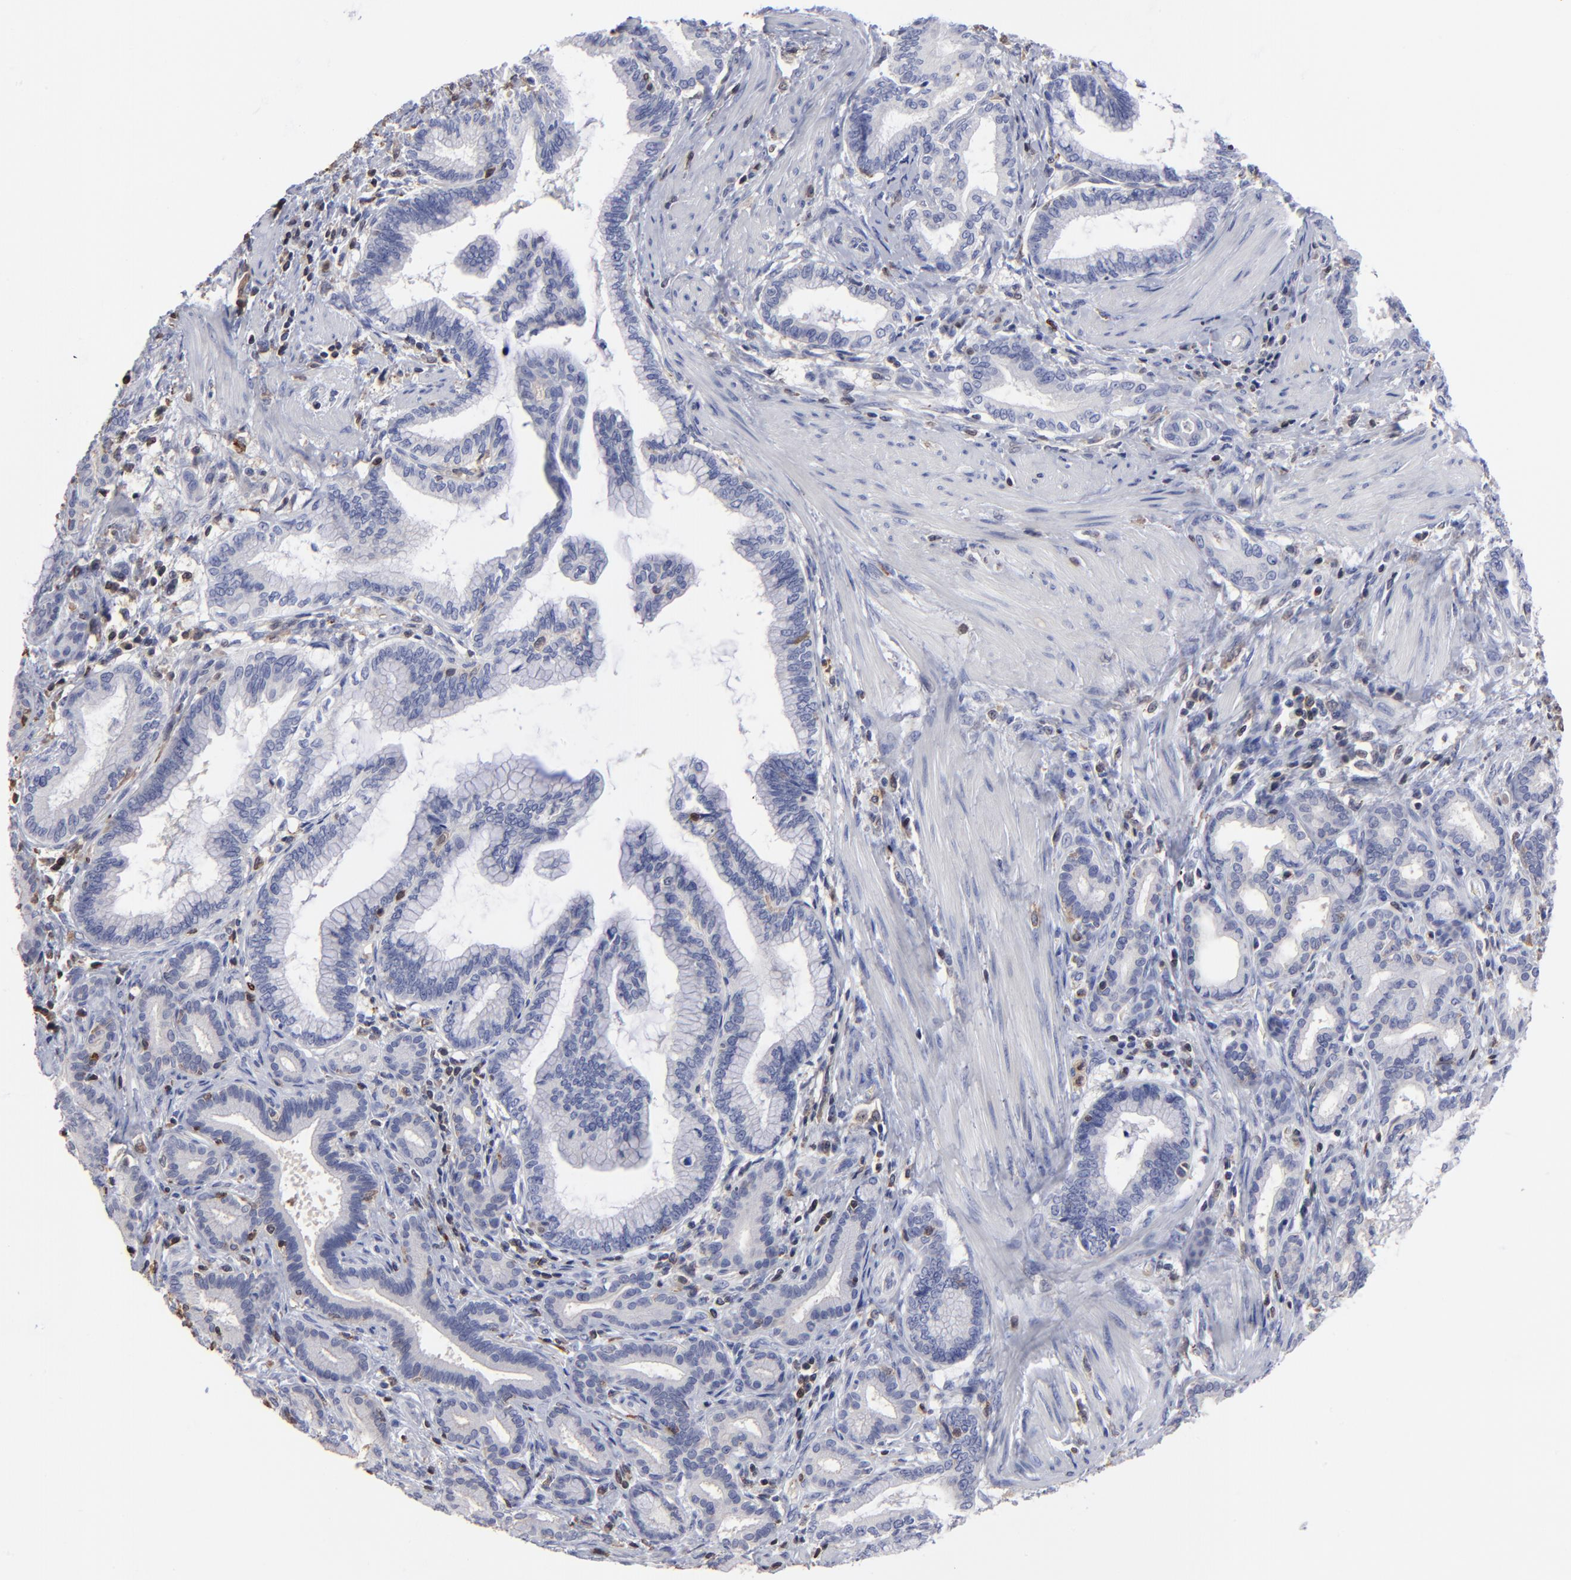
{"staining": {"intensity": "negative", "quantity": "none", "location": "none"}, "tissue": "pancreatic cancer", "cell_type": "Tumor cells", "image_type": "cancer", "snomed": [{"axis": "morphology", "description": "Adenocarcinoma, NOS"}, {"axis": "topography", "description": "Pancreas"}], "caption": "A photomicrograph of pancreatic cancer (adenocarcinoma) stained for a protein shows no brown staining in tumor cells.", "gene": "TBXT", "patient": {"sex": "female", "age": 64}}